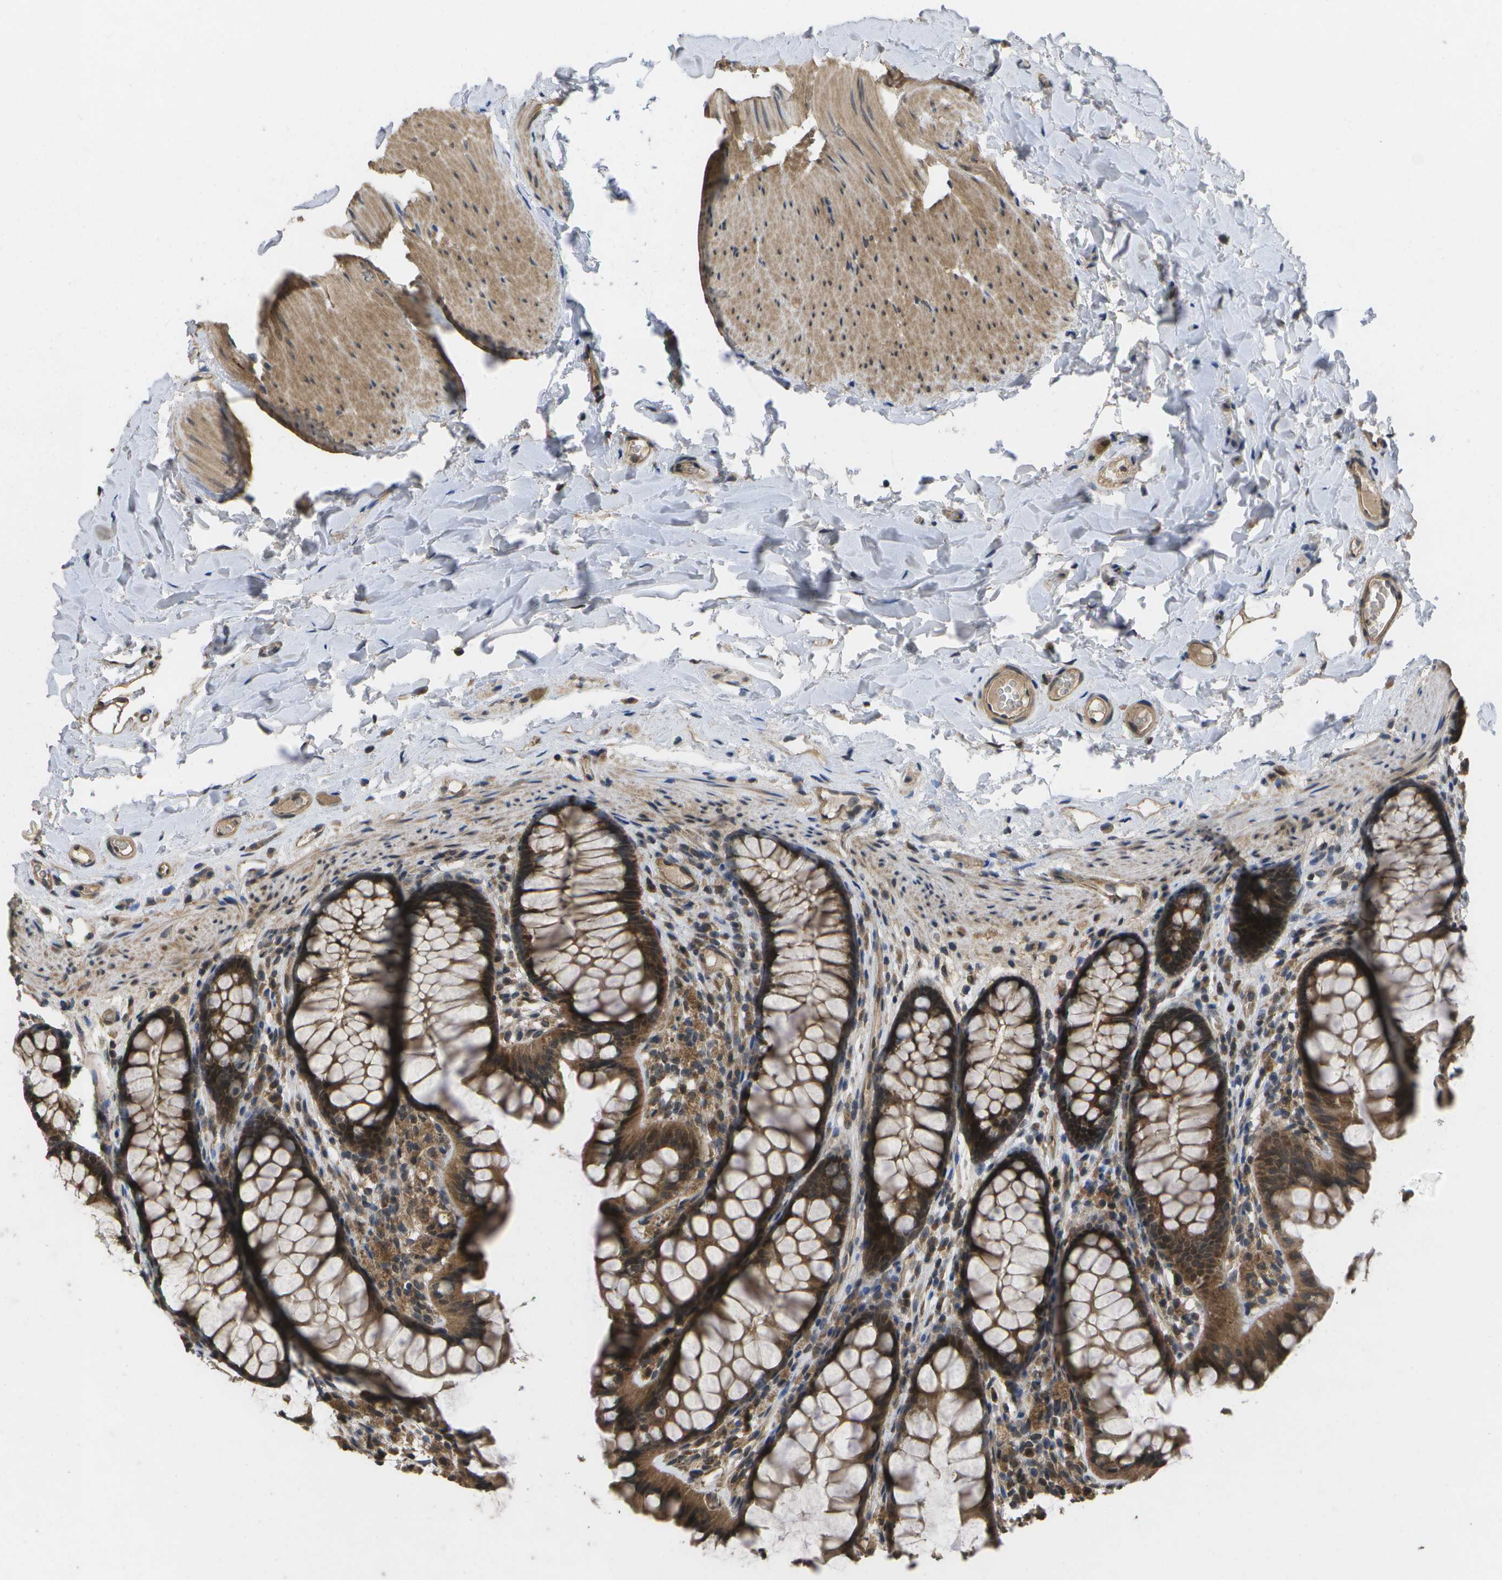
{"staining": {"intensity": "moderate", "quantity": ">75%", "location": "cytoplasmic/membranous"}, "tissue": "colon", "cell_type": "Endothelial cells", "image_type": "normal", "snomed": [{"axis": "morphology", "description": "Normal tissue, NOS"}, {"axis": "topography", "description": "Colon"}], "caption": "Immunohistochemical staining of normal human colon displays moderate cytoplasmic/membranous protein staining in approximately >75% of endothelial cells. The staining was performed using DAB (3,3'-diaminobenzidine) to visualize the protein expression in brown, while the nuclei were stained in blue with hematoxylin (Magnification: 20x).", "gene": "ALAS1", "patient": {"sex": "female", "age": 55}}